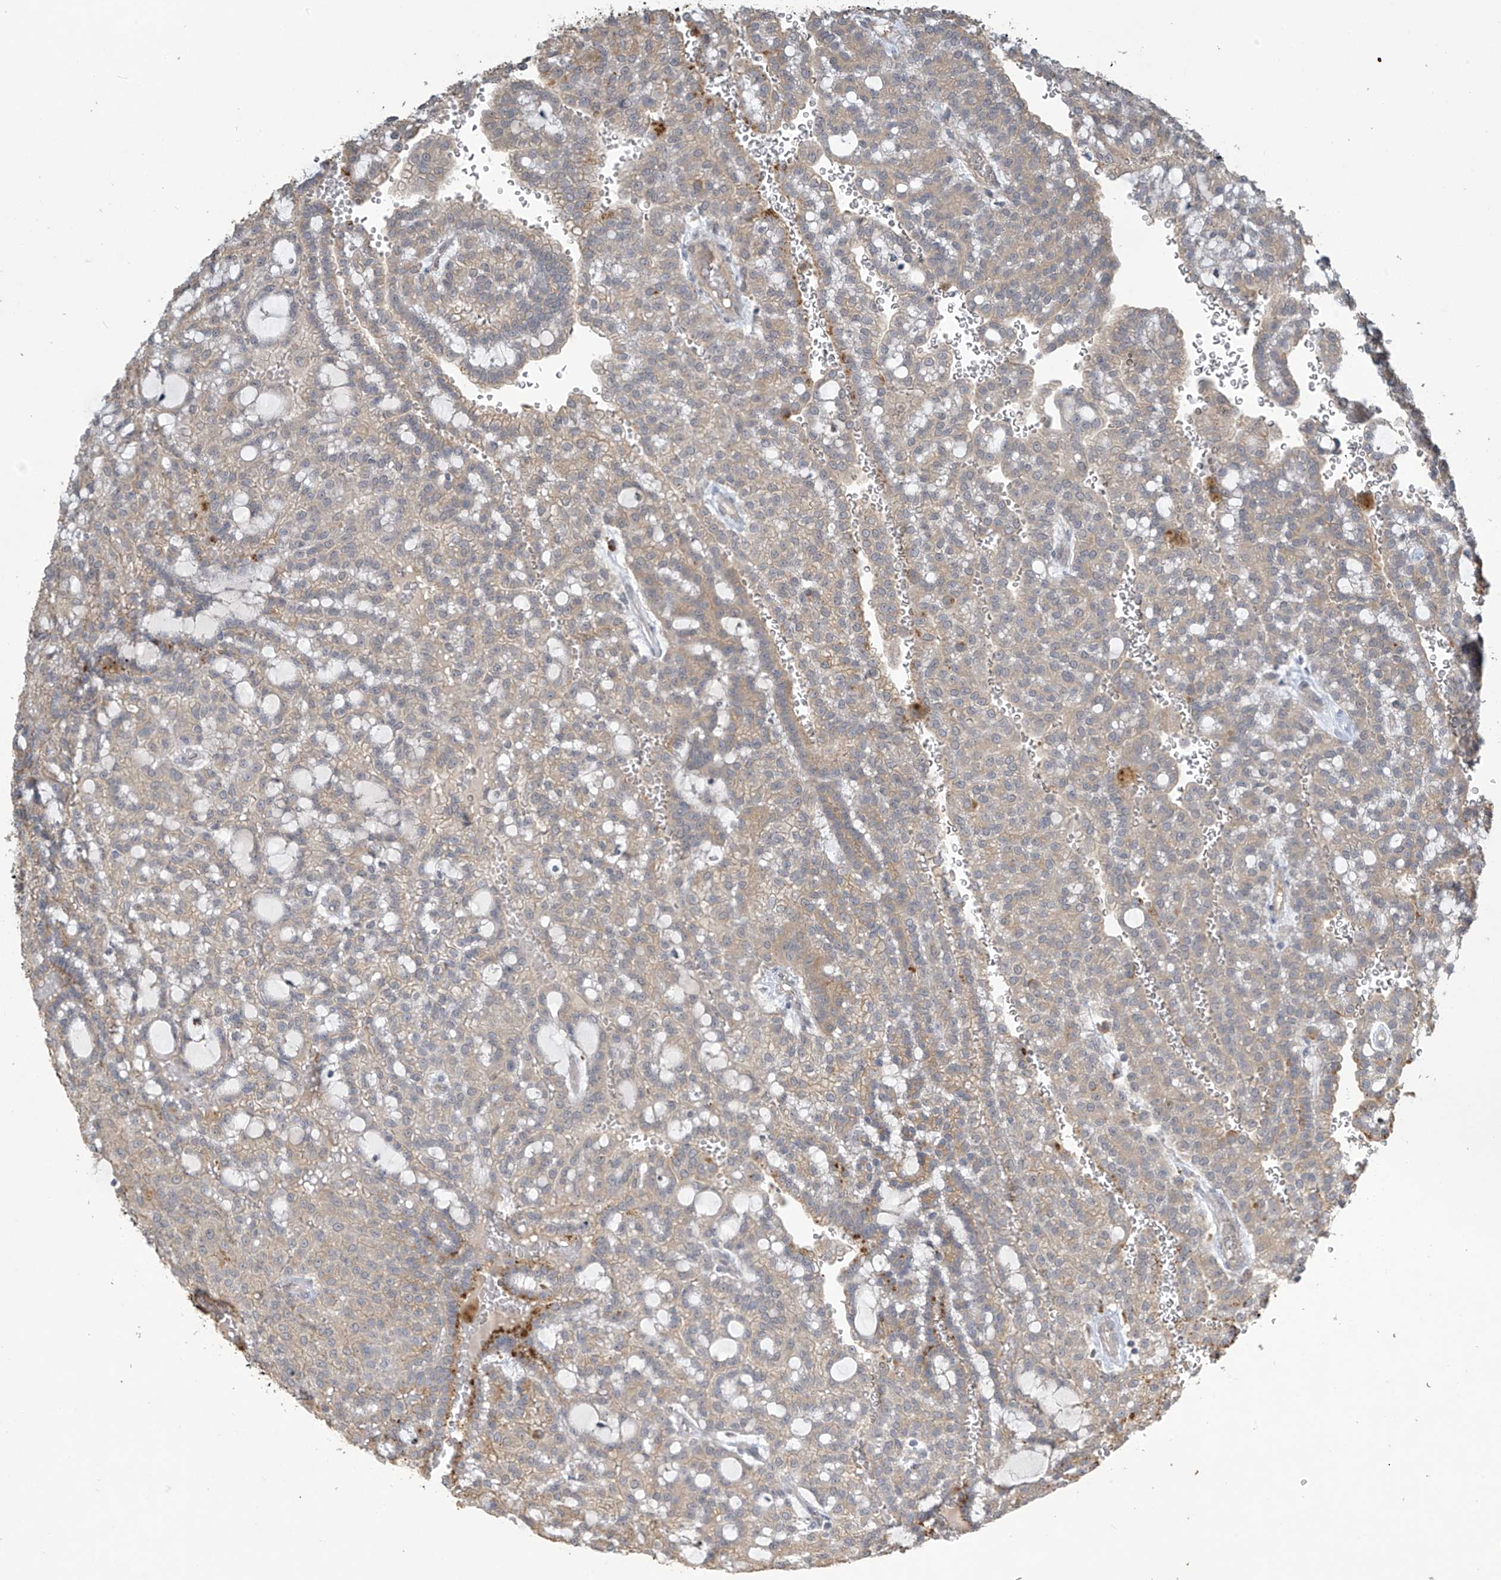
{"staining": {"intensity": "moderate", "quantity": "<25%", "location": "cytoplasmic/membranous"}, "tissue": "renal cancer", "cell_type": "Tumor cells", "image_type": "cancer", "snomed": [{"axis": "morphology", "description": "Adenocarcinoma, NOS"}, {"axis": "topography", "description": "Kidney"}], "caption": "High-magnification brightfield microscopy of renal cancer (adenocarcinoma) stained with DAB (brown) and counterstained with hematoxylin (blue). tumor cells exhibit moderate cytoplasmic/membranous positivity is seen in about<25% of cells.", "gene": "SLFN14", "patient": {"sex": "male", "age": 63}}